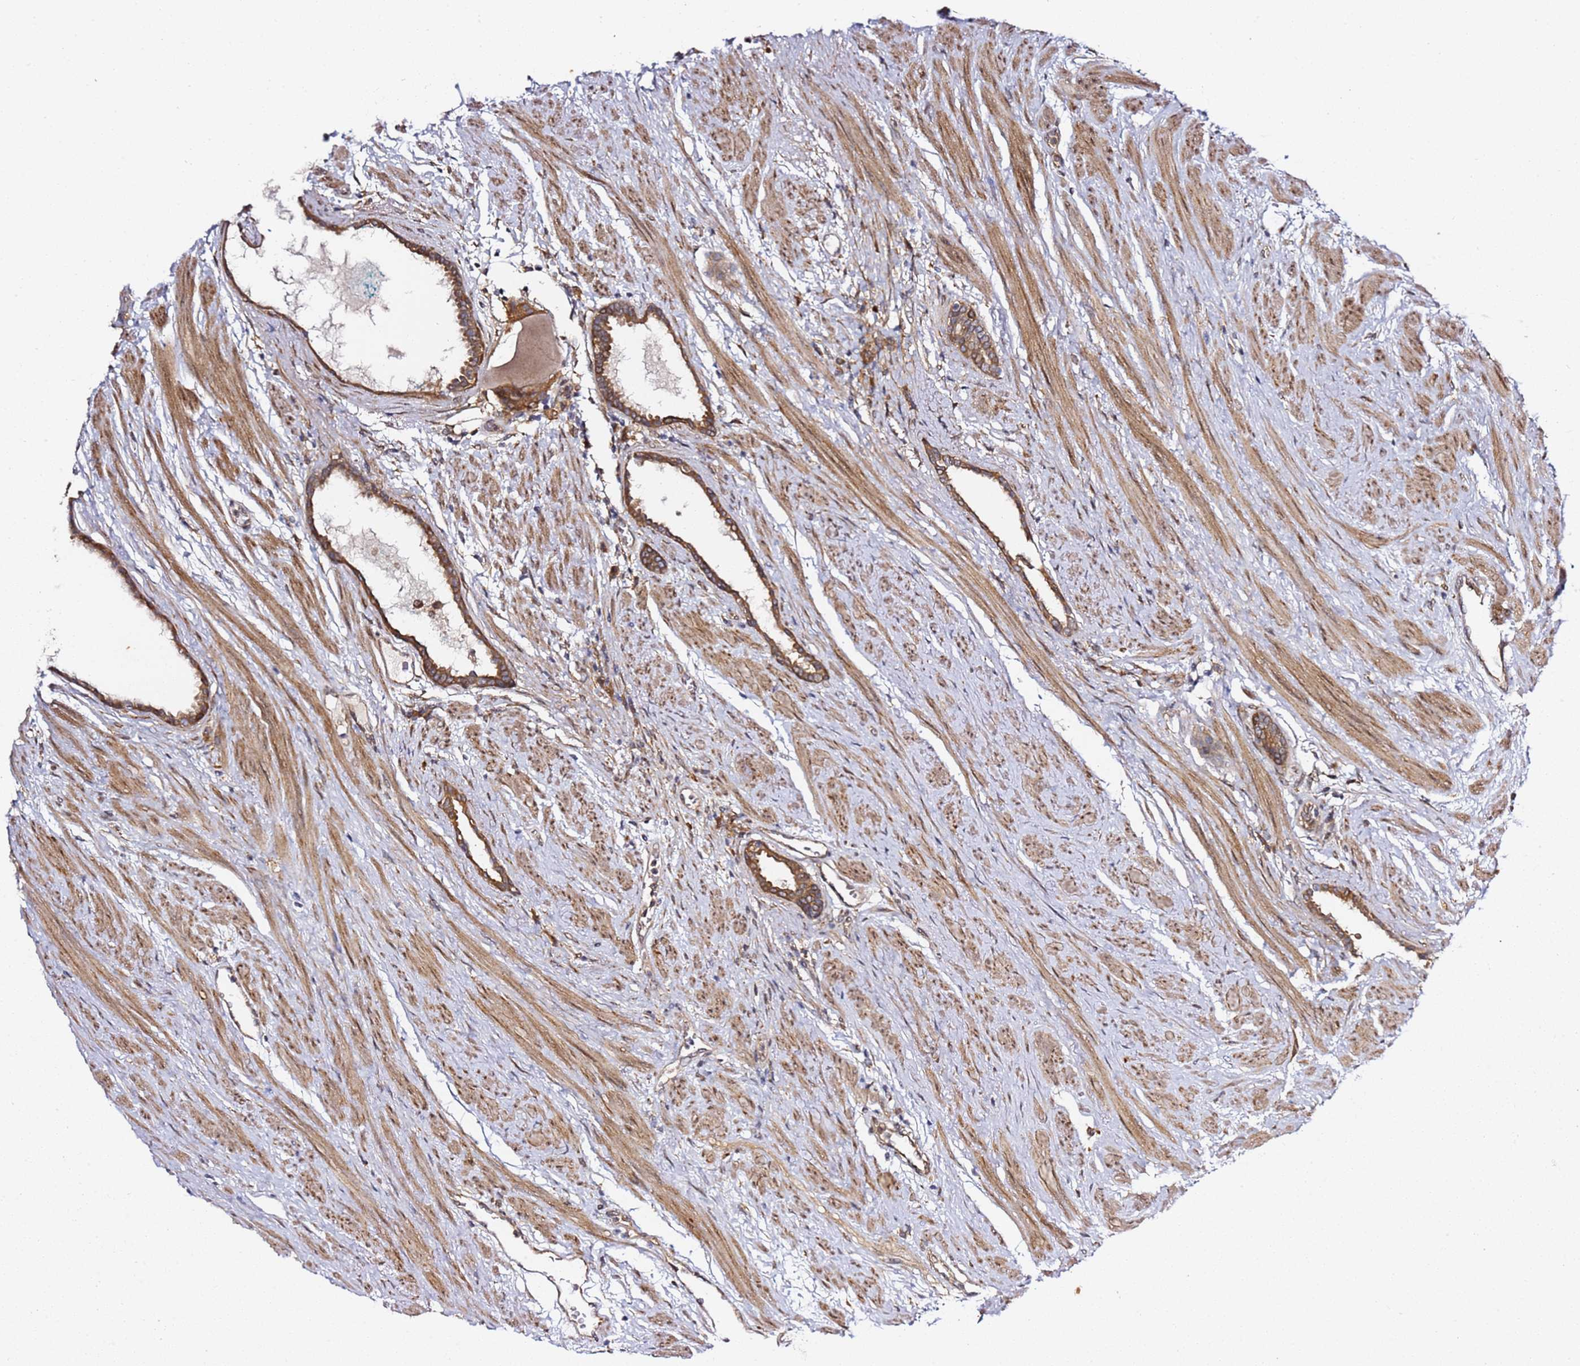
{"staining": {"intensity": "moderate", "quantity": ">75%", "location": "cytoplasmic/membranous"}, "tissue": "prostate cancer", "cell_type": "Tumor cells", "image_type": "cancer", "snomed": [{"axis": "morphology", "description": "Adenocarcinoma, Low grade"}, {"axis": "topography", "description": "Prostate"}], "caption": "An image showing moderate cytoplasmic/membranous expression in approximately >75% of tumor cells in prostate adenocarcinoma (low-grade), as visualized by brown immunohistochemical staining.", "gene": "PRKAB2", "patient": {"sex": "male", "age": 59}}